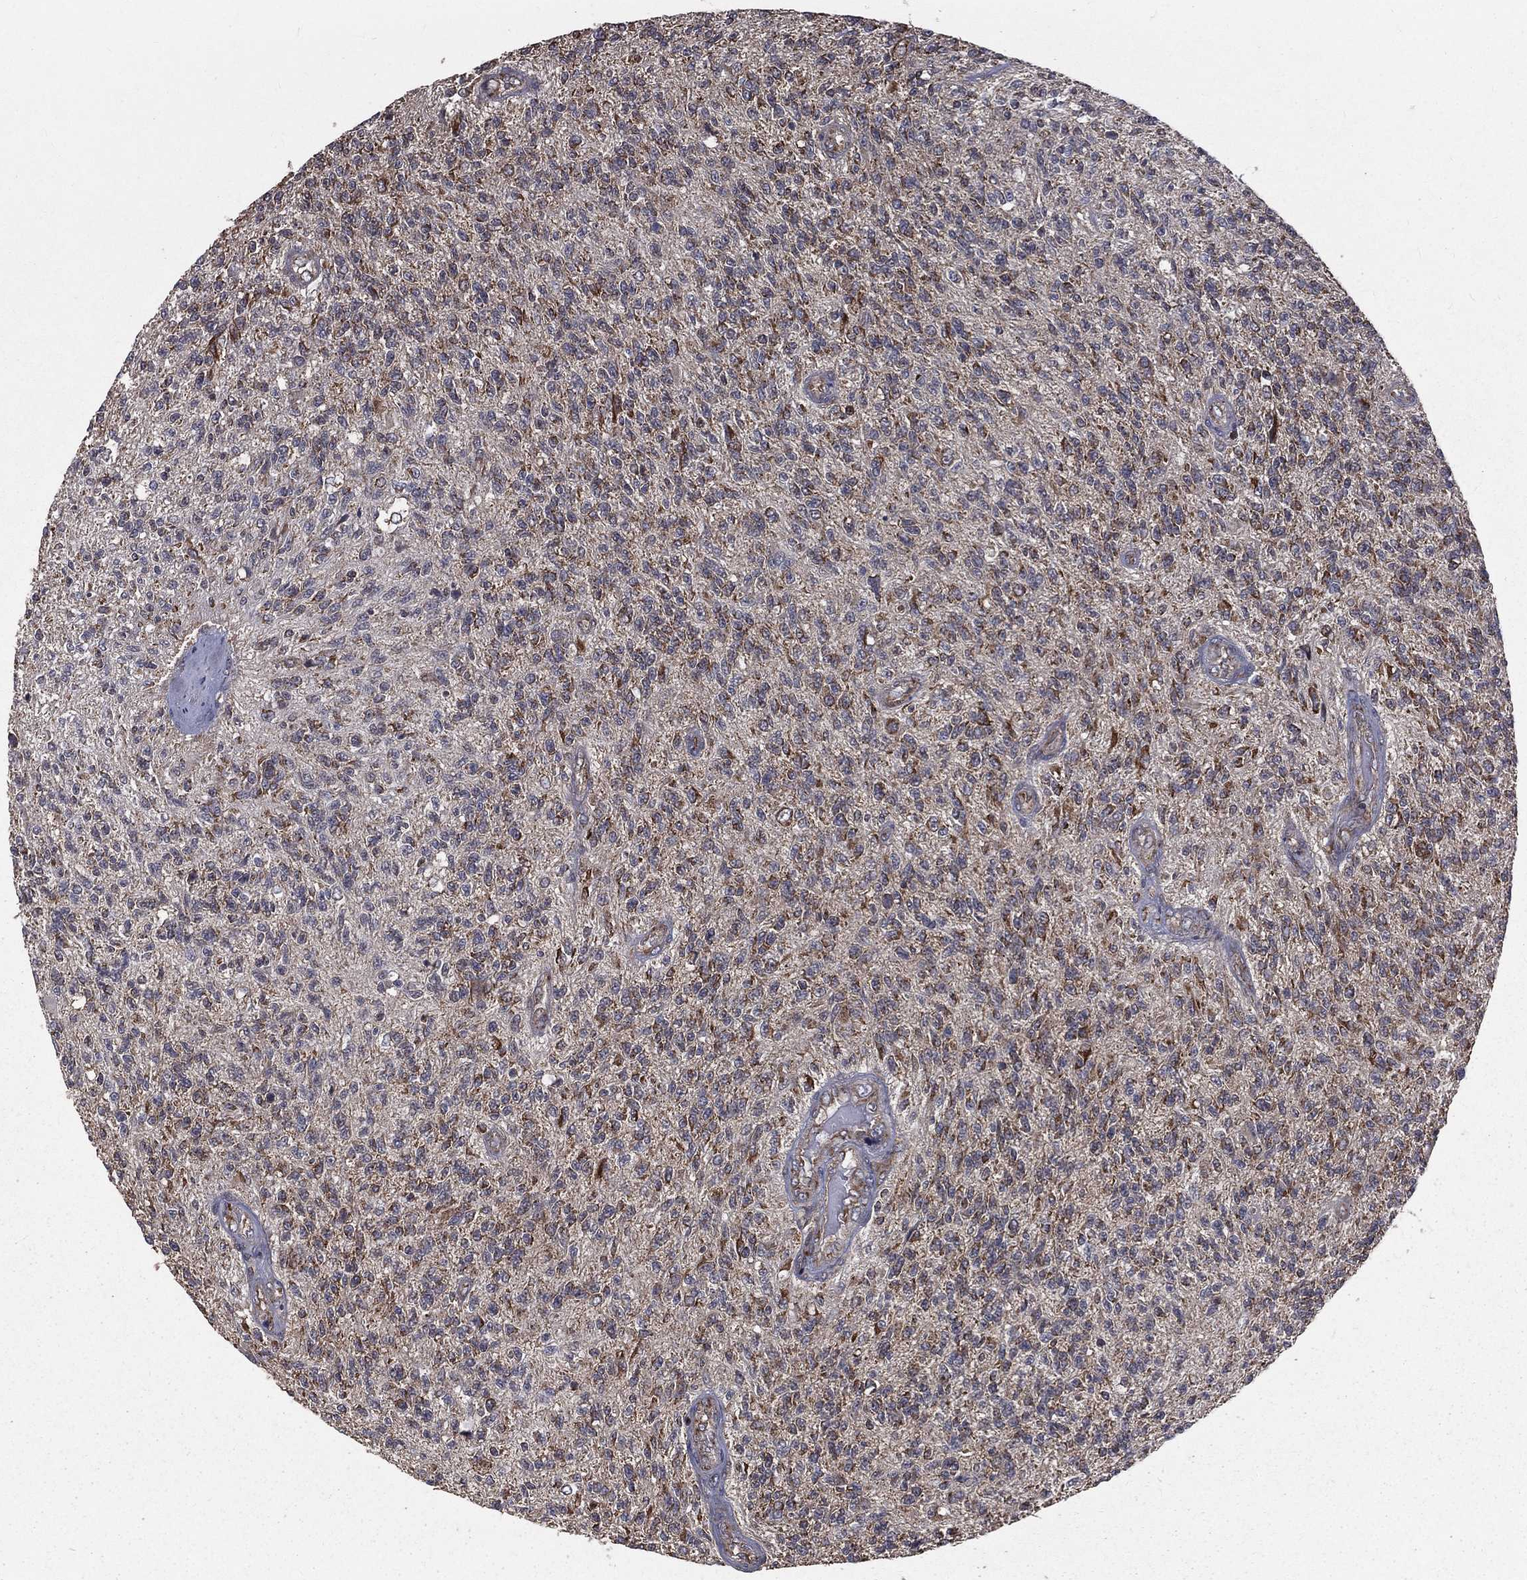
{"staining": {"intensity": "moderate", "quantity": ">75%", "location": "cytoplasmic/membranous"}, "tissue": "glioma", "cell_type": "Tumor cells", "image_type": "cancer", "snomed": [{"axis": "morphology", "description": "Glioma, malignant, High grade"}, {"axis": "topography", "description": "Brain"}], "caption": "Malignant glioma (high-grade) was stained to show a protein in brown. There is medium levels of moderate cytoplasmic/membranous positivity in about >75% of tumor cells.", "gene": "OLFML1", "patient": {"sex": "male", "age": 56}}